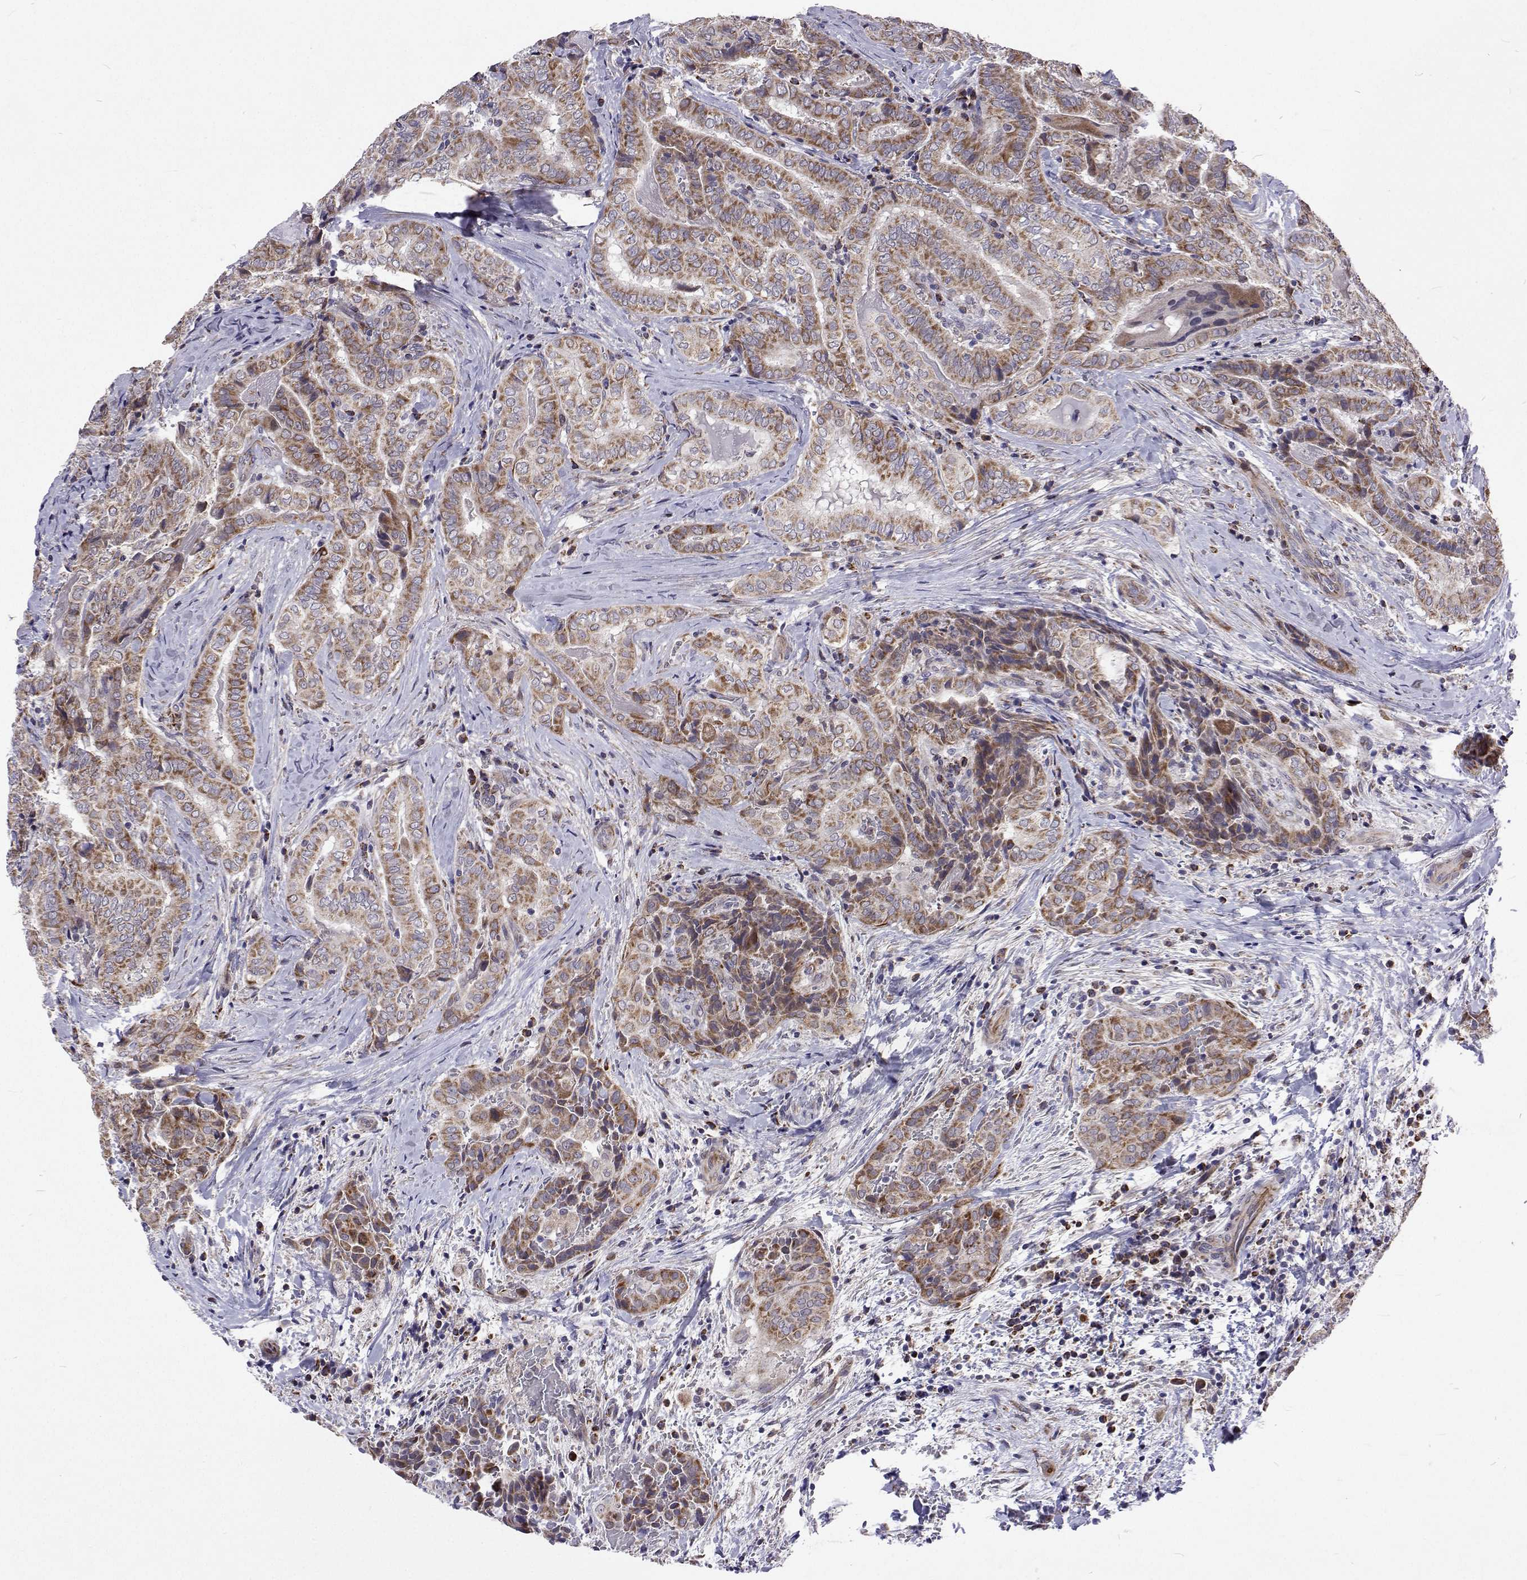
{"staining": {"intensity": "moderate", "quantity": ">75%", "location": "cytoplasmic/membranous"}, "tissue": "thyroid cancer", "cell_type": "Tumor cells", "image_type": "cancer", "snomed": [{"axis": "morphology", "description": "Papillary adenocarcinoma, NOS"}, {"axis": "topography", "description": "Thyroid gland"}], "caption": "Protein staining demonstrates moderate cytoplasmic/membranous positivity in approximately >75% of tumor cells in thyroid cancer. (DAB = brown stain, brightfield microscopy at high magnification).", "gene": "DHTKD1", "patient": {"sex": "female", "age": 61}}